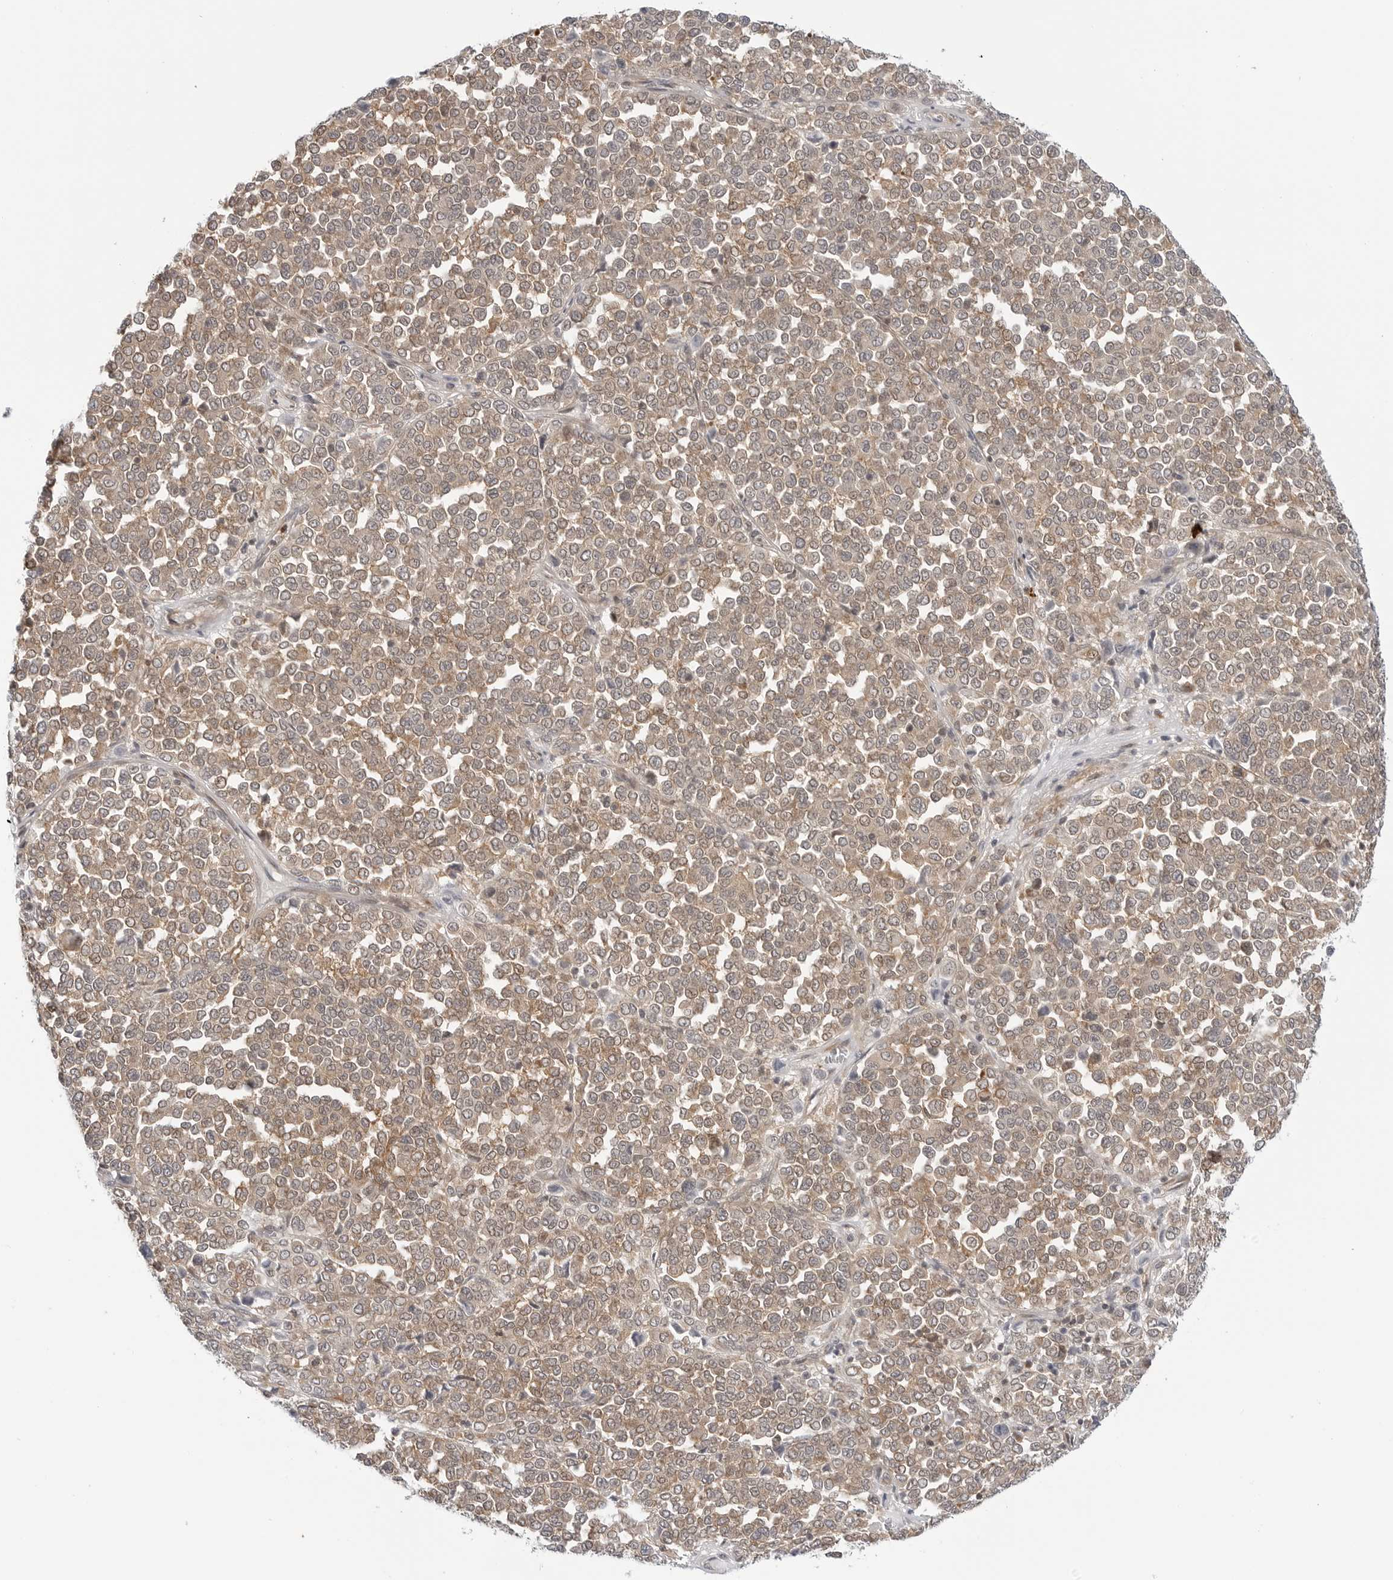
{"staining": {"intensity": "weak", "quantity": ">75%", "location": "cytoplasmic/membranous"}, "tissue": "melanoma", "cell_type": "Tumor cells", "image_type": "cancer", "snomed": [{"axis": "morphology", "description": "Malignant melanoma, Metastatic site"}, {"axis": "topography", "description": "Pancreas"}], "caption": "IHC of melanoma reveals low levels of weak cytoplasmic/membranous positivity in about >75% of tumor cells. (DAB (3,3'-diaminobenzidine) = brown stain, brightfield microscopy at high magnification).", "gene": "STXBP3", "patient": {"sex": "female", "age": 30}}